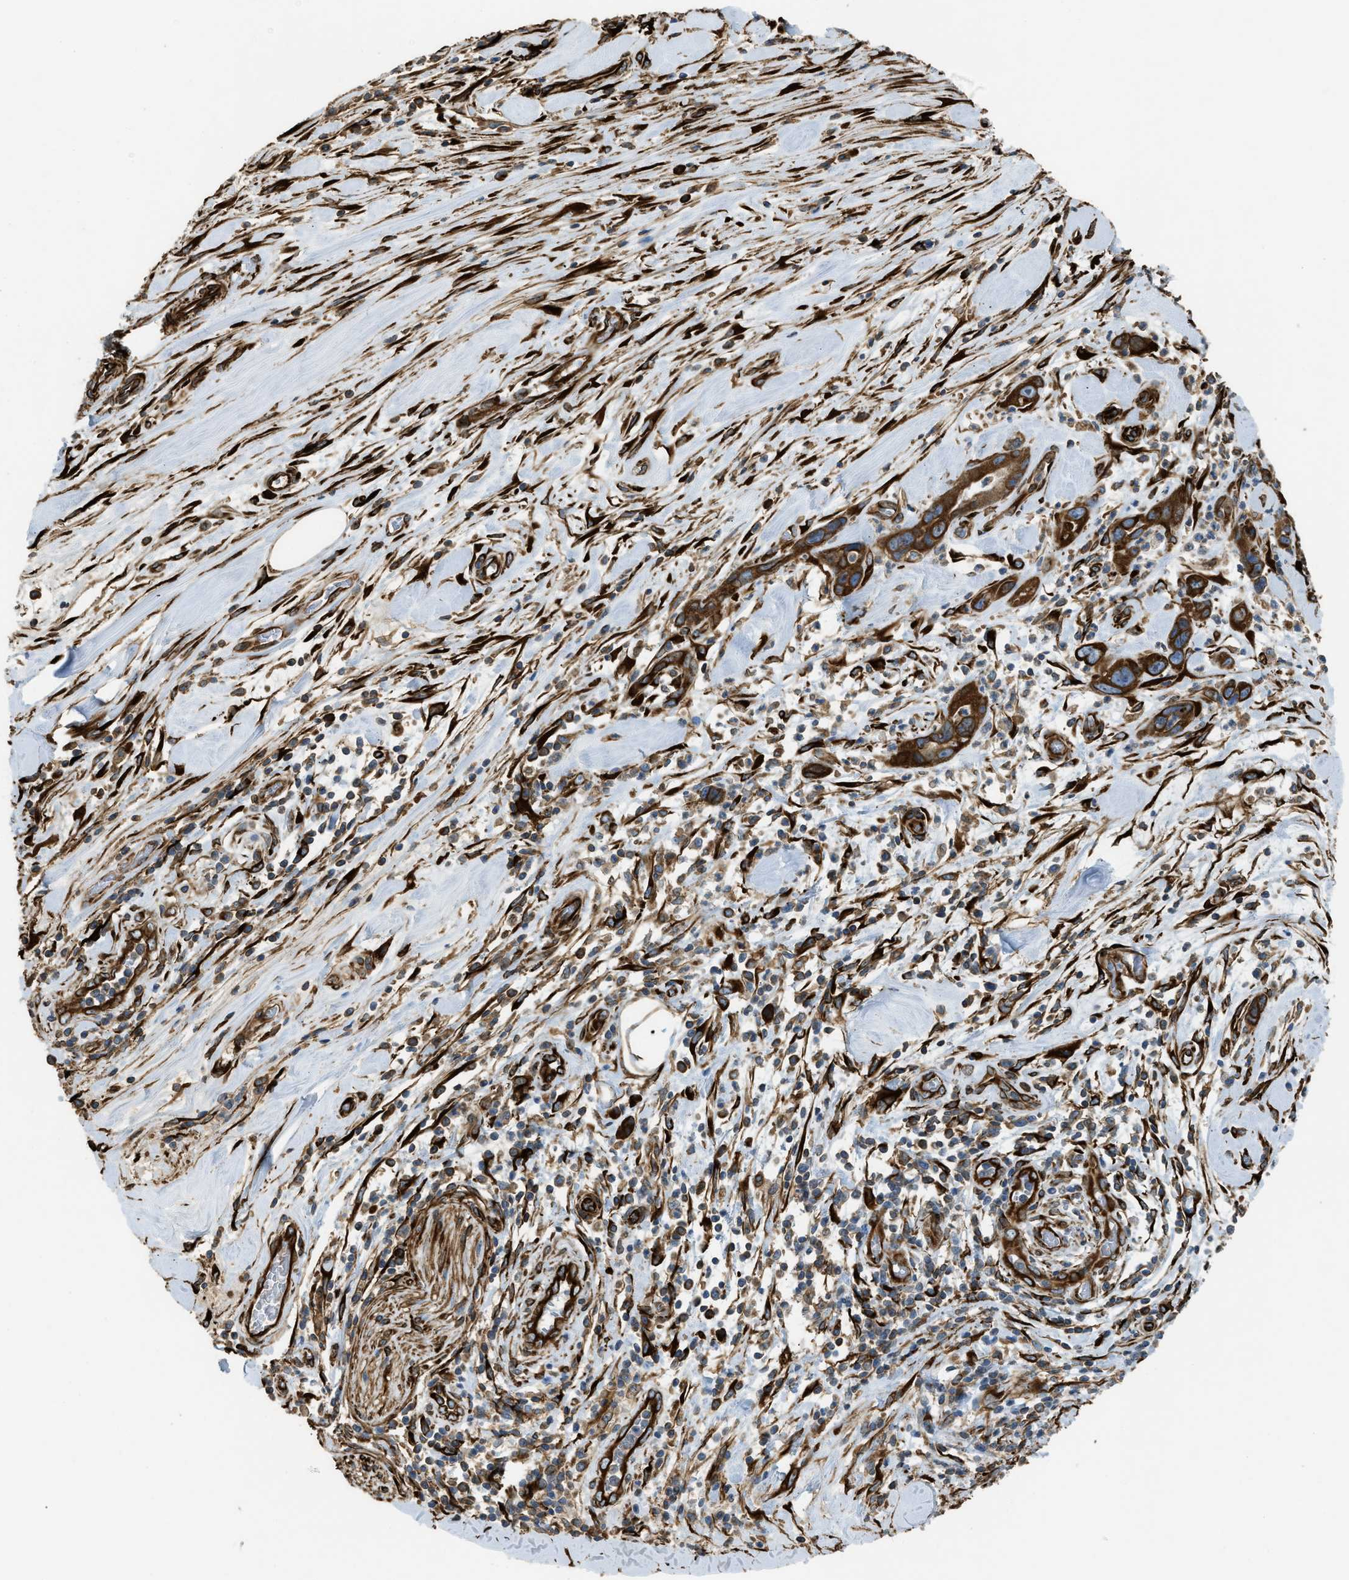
{"staining": {"intensity": "strong", "quantity": ">75%", "location": "cytoplasmic/membranous"}, "tissue": "pancreatic cancer", "cell_type": "Tumor cells", "image_type": "cancer", "snomed": [{"axis": "morphology", "description": "Adenocarcinoma, NOS"}, {"axis": "topography", "description": "Pancreas"}], "caption": "IHC of pancreatic cancer reveals high levels of strong cytoplasmic/membranous expression in about >75% of tumor cells.", "gene": "BEX3", "patient": {"sex": "female", "age": 70}}